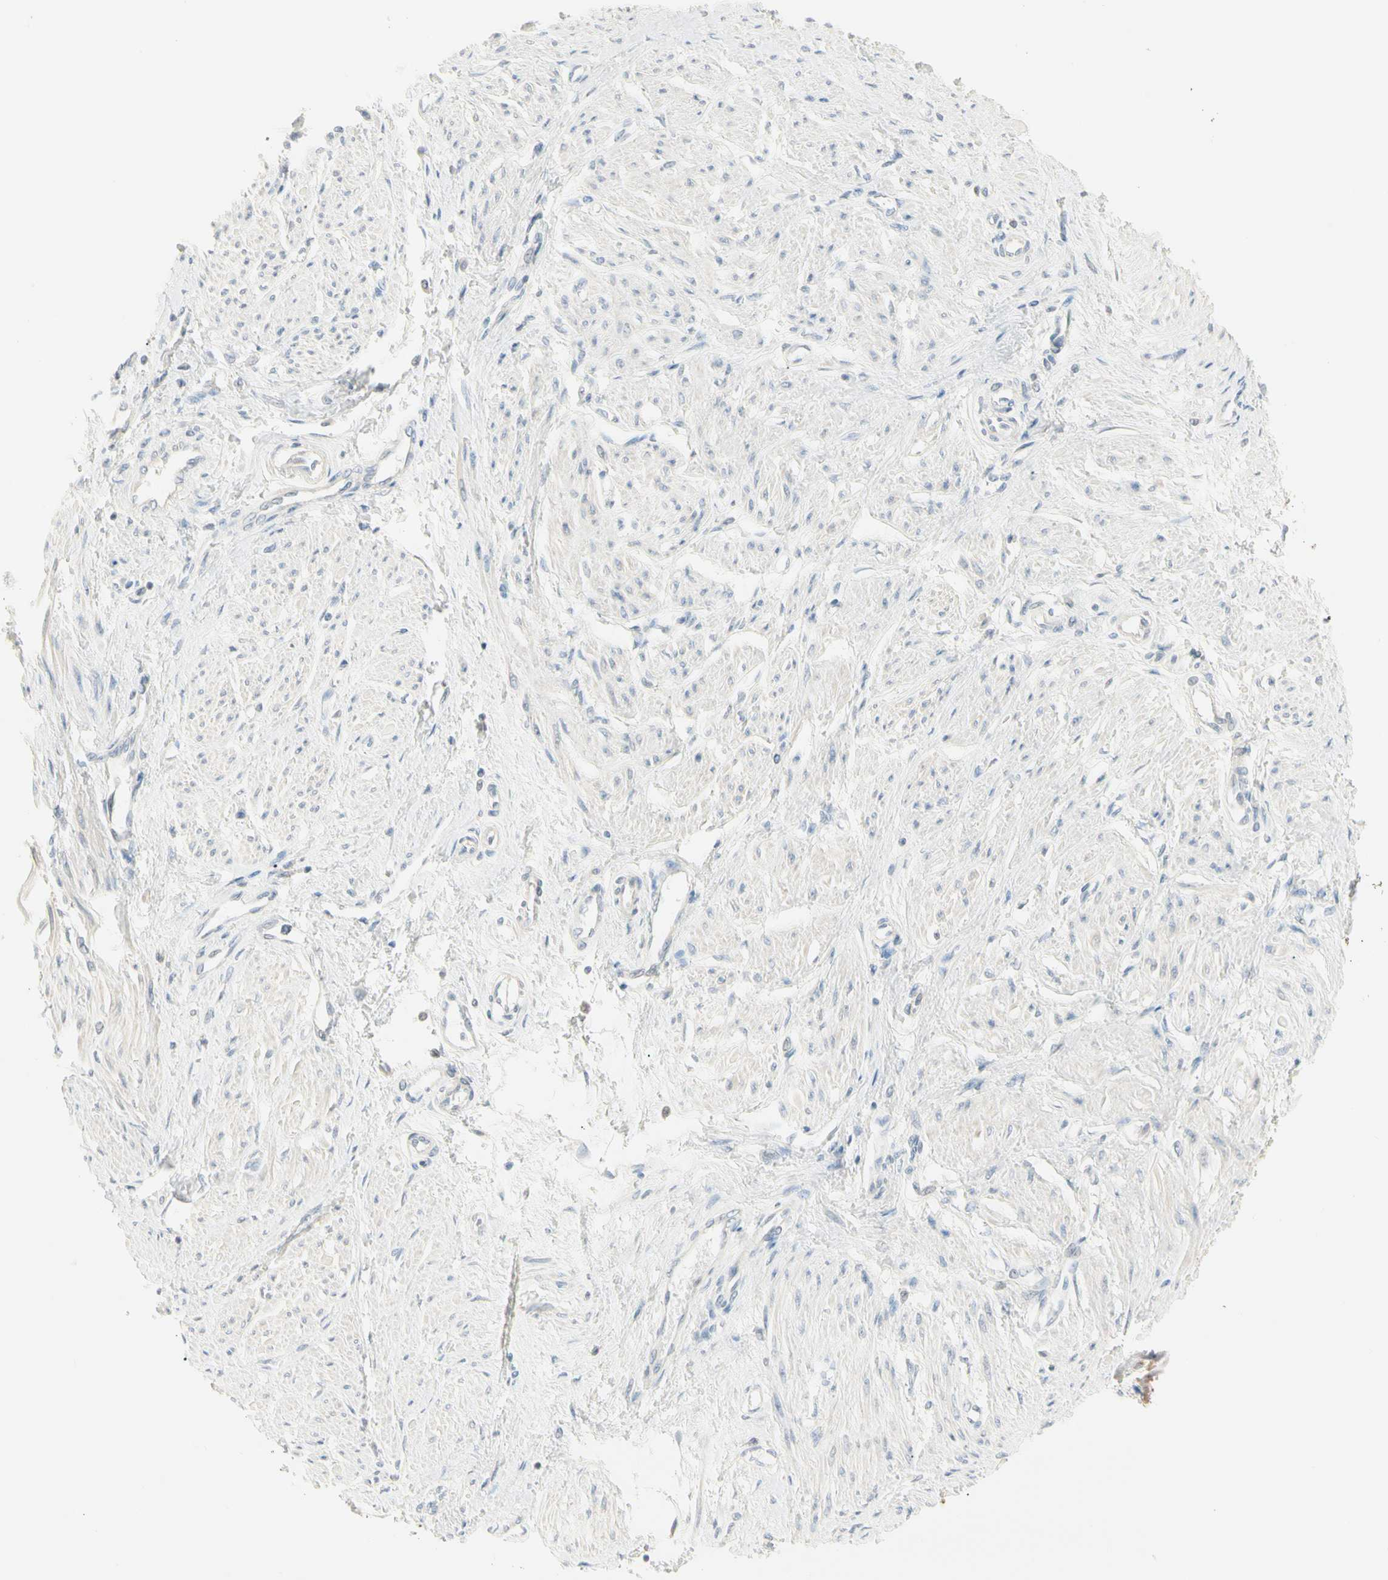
{"staining": {"intensity": "negative", "quantity": "none", "location": "none"}, "tissue": "smooth muscle", "cell_type": "Smooth muscle cells", "image_type": "normal", "snomed": [{"axis": "morphology", "description": "Normal tissue, NOS"}, {"axis": "topography", "description": "Smooth muscle"}, {"axis": "topography", "description": "Uterus"}], "caption": "IHC of unremarkable human smooth muscle demonstrates no staining in smooth muscle cells.", "gene": "ALDH18A1", "patient": {"sex": "female", "age": 39}}